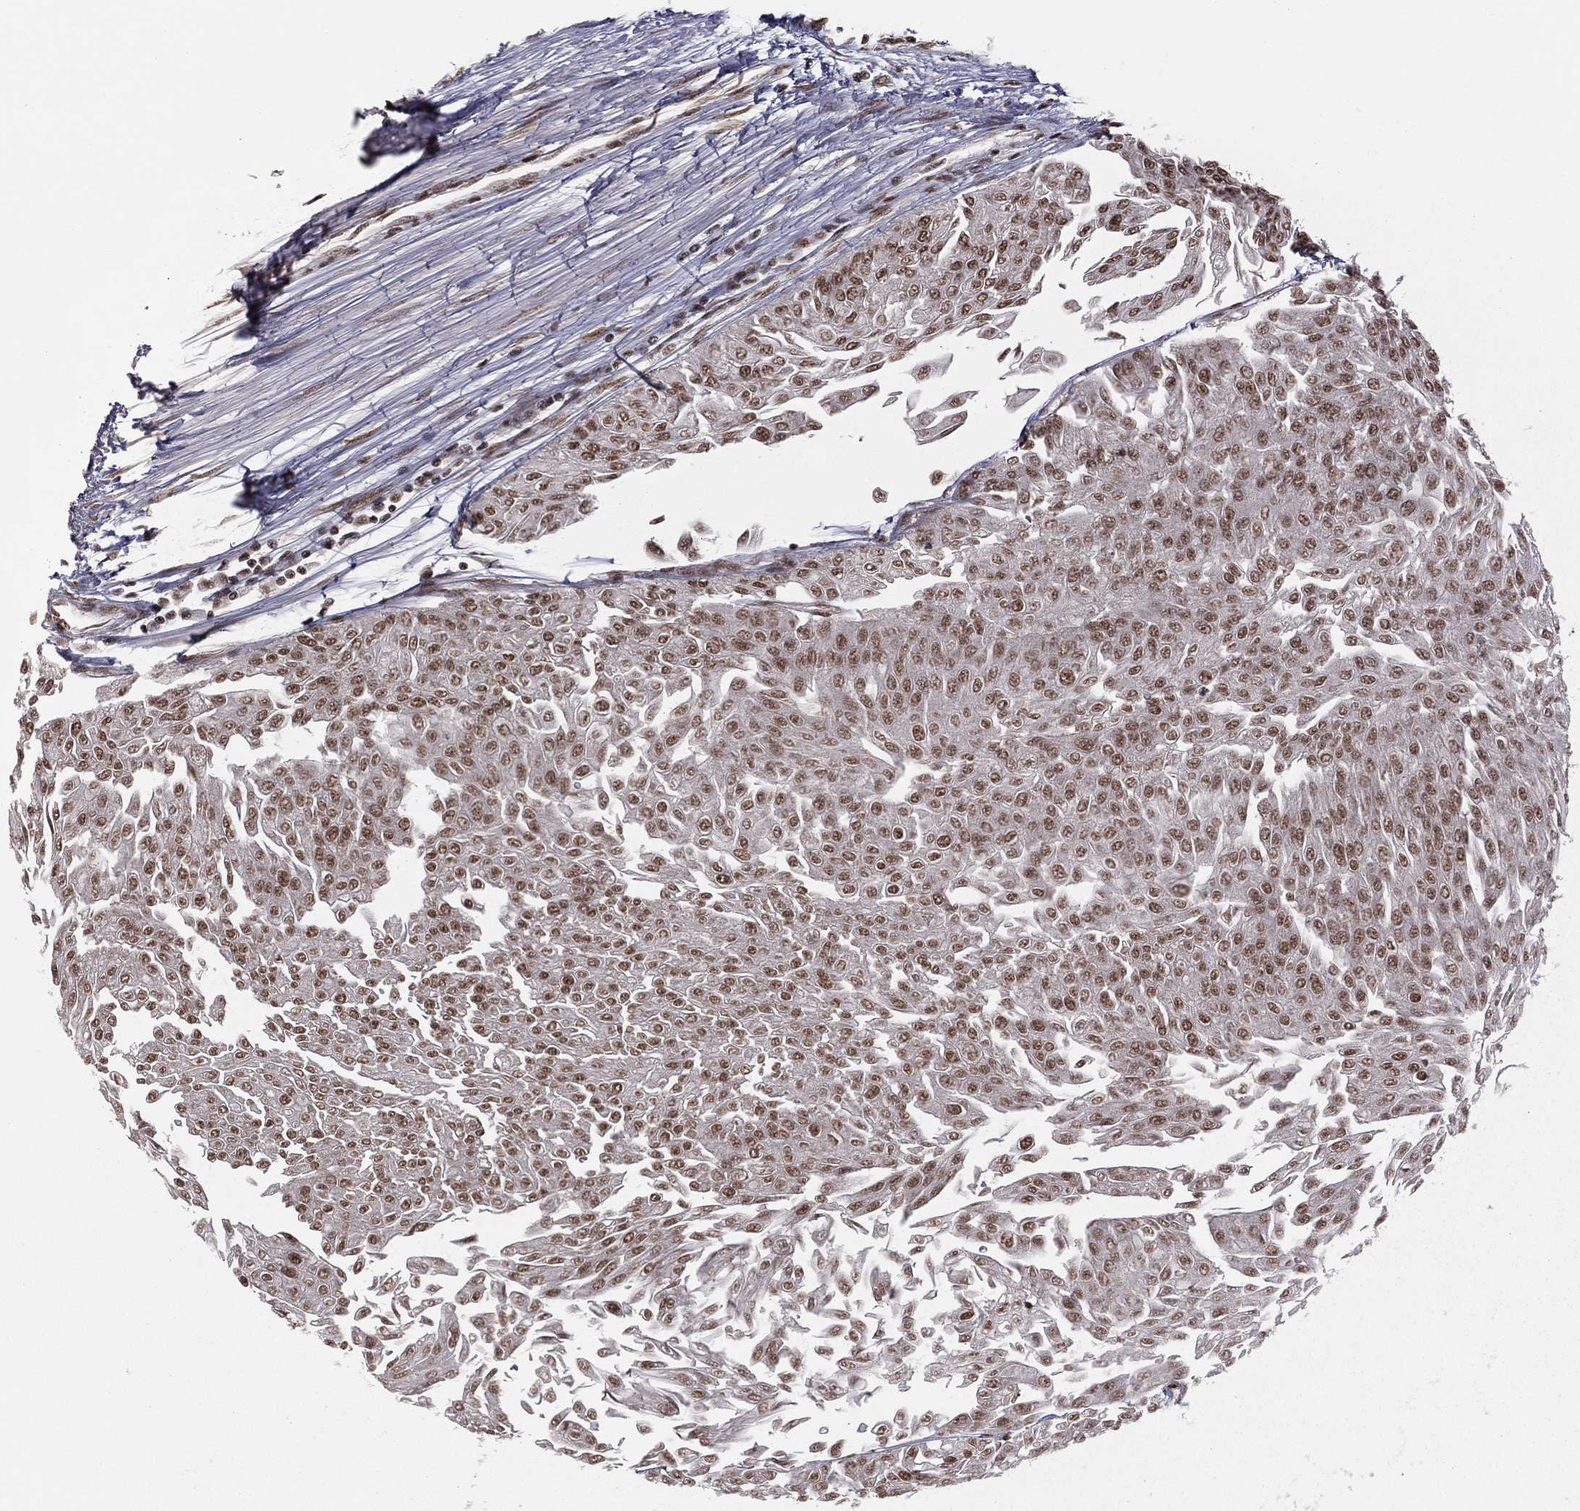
{"staining": {"intensity": "moderate", "quantity": ">75%", "location": "nuclear"}, "tissue": "urothelial cancer", "cell_type": "Tumor cells", "image_type": "cancer", "snomed": [{"axis": "morphology", "description": "Urothelial carcinoma, Low grade"}, {"axis": "topography", "description": "Urinary bladder"}], "caption": "A high-resolution photomicrograph shows immunohistochemistry (IHC) staining of low-grade urothelial carcinoma, which reveals moderate nuclear staining in approximately >75% of tumor cells.", "gene": "NFYB", "patient": {"sex": "male", "age": 67}}